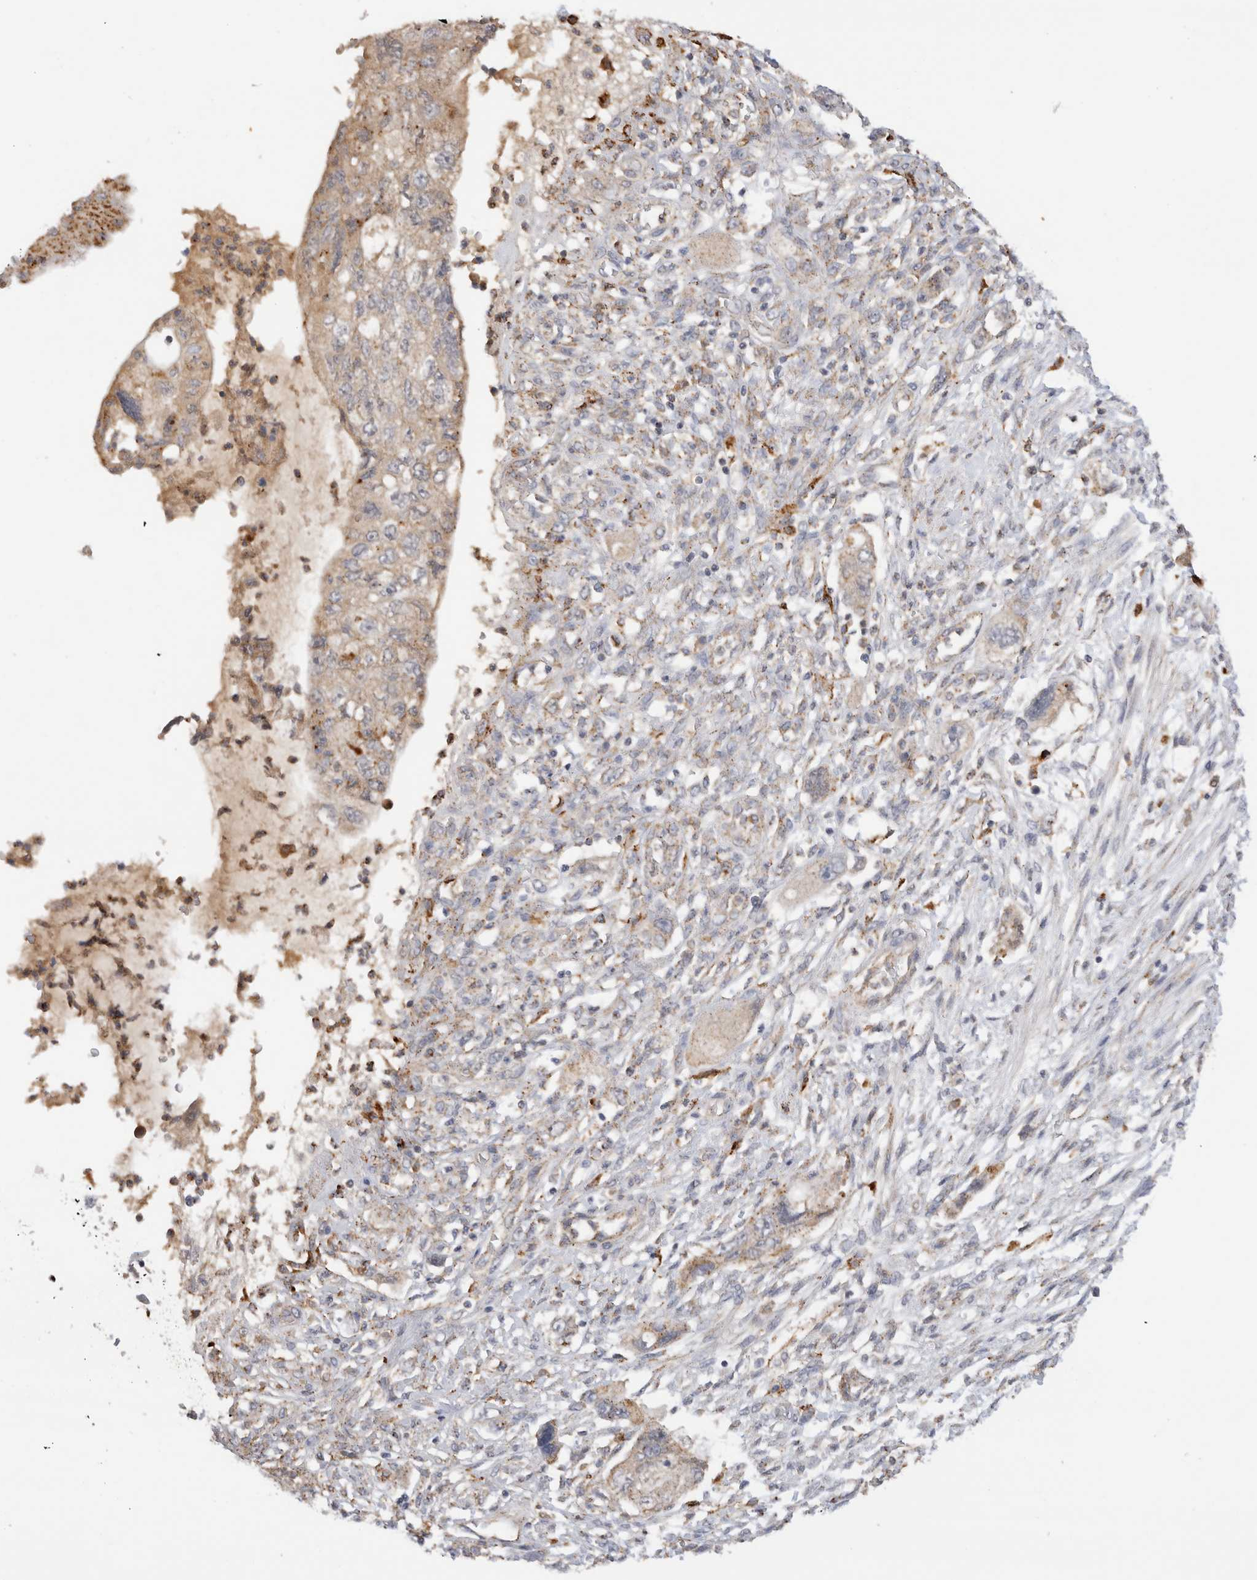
{"staining": {"intensity": "weak", "quantity": "25%-75%", "location": "cytoplasmic/membranous"}, "tissue": "pancreatic cancer", "cell_type": "Tumor cells", "image_type": "cancer", "snomed": [{"axis": "morphology", "description": "Adenocarcinoma, NOS"}, {"axis": "topography", "description": "Pancreas"}], "caption": "Weak cytoplasmic/membranous protein staining is appreciated in approximately 25%-75% of tumor cells in pancreatic cancer (adenocarcinoma). Nuclei are stained in blue.", "gene": "GNS", "patient": {"sex": "female", "age": 73}}